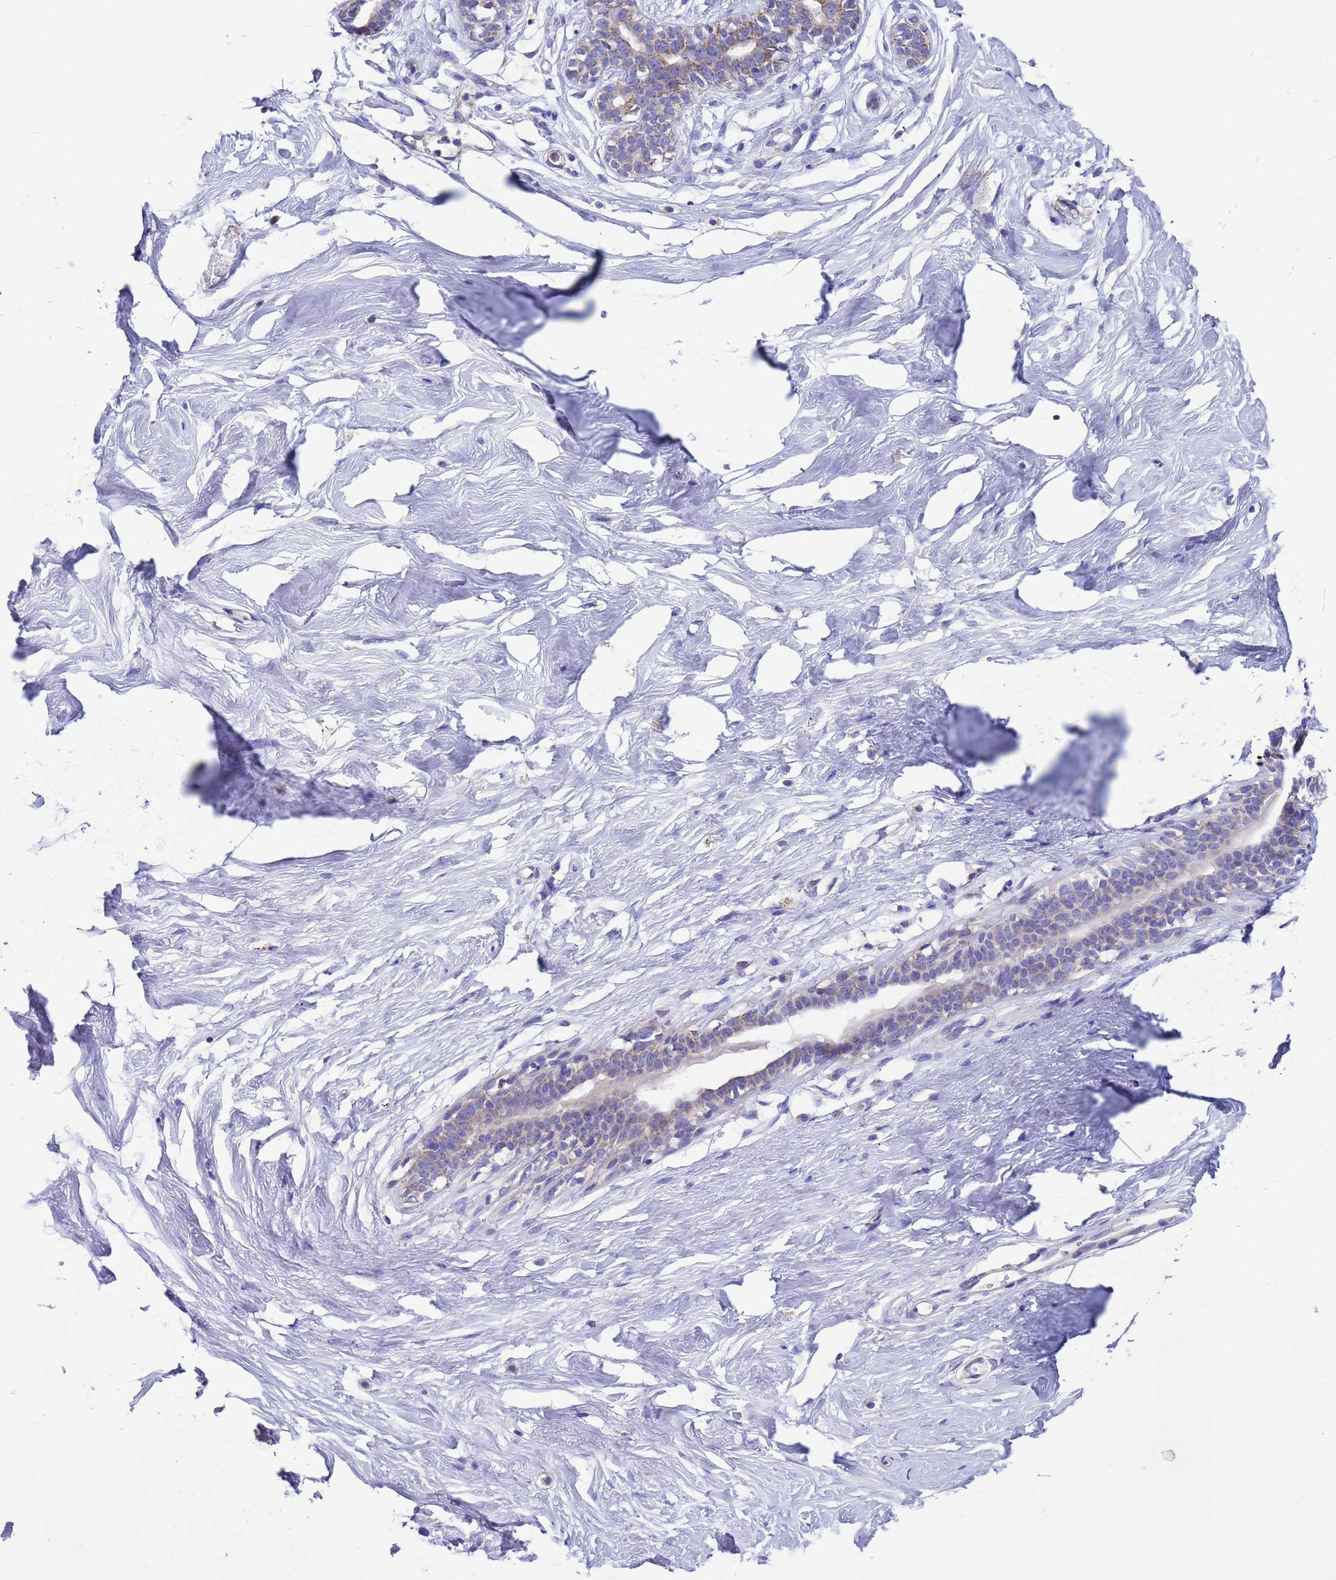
{"staining": {"intensity": "negative", "quantity": "none", "location": "none"}, "tissue": "breast", "cell_type": "Adipocytes", "image_type": "normal", "snomed": [{"axis": "morphology", "description": "Normal tissue, NOS"}, {"axis": "morphology", "description": "Adenoma, NOS"}, {"axis": "topography", "description": "Breast"}], "caption": "Immunohistochemistry (IHC) photomicrograph of normal breast: human breast stained with DAB demonstrates no significant protein staining in adipocytes. Brightfield microscopy of immunohistochemistry (IHC) stained with DAB (3,3'-diaminobenzidine) (brown) and hematoxylin (blue), captured at high magnification.", "gene": "CCDC191", "patient": {"sex": "female", "age": 23}}